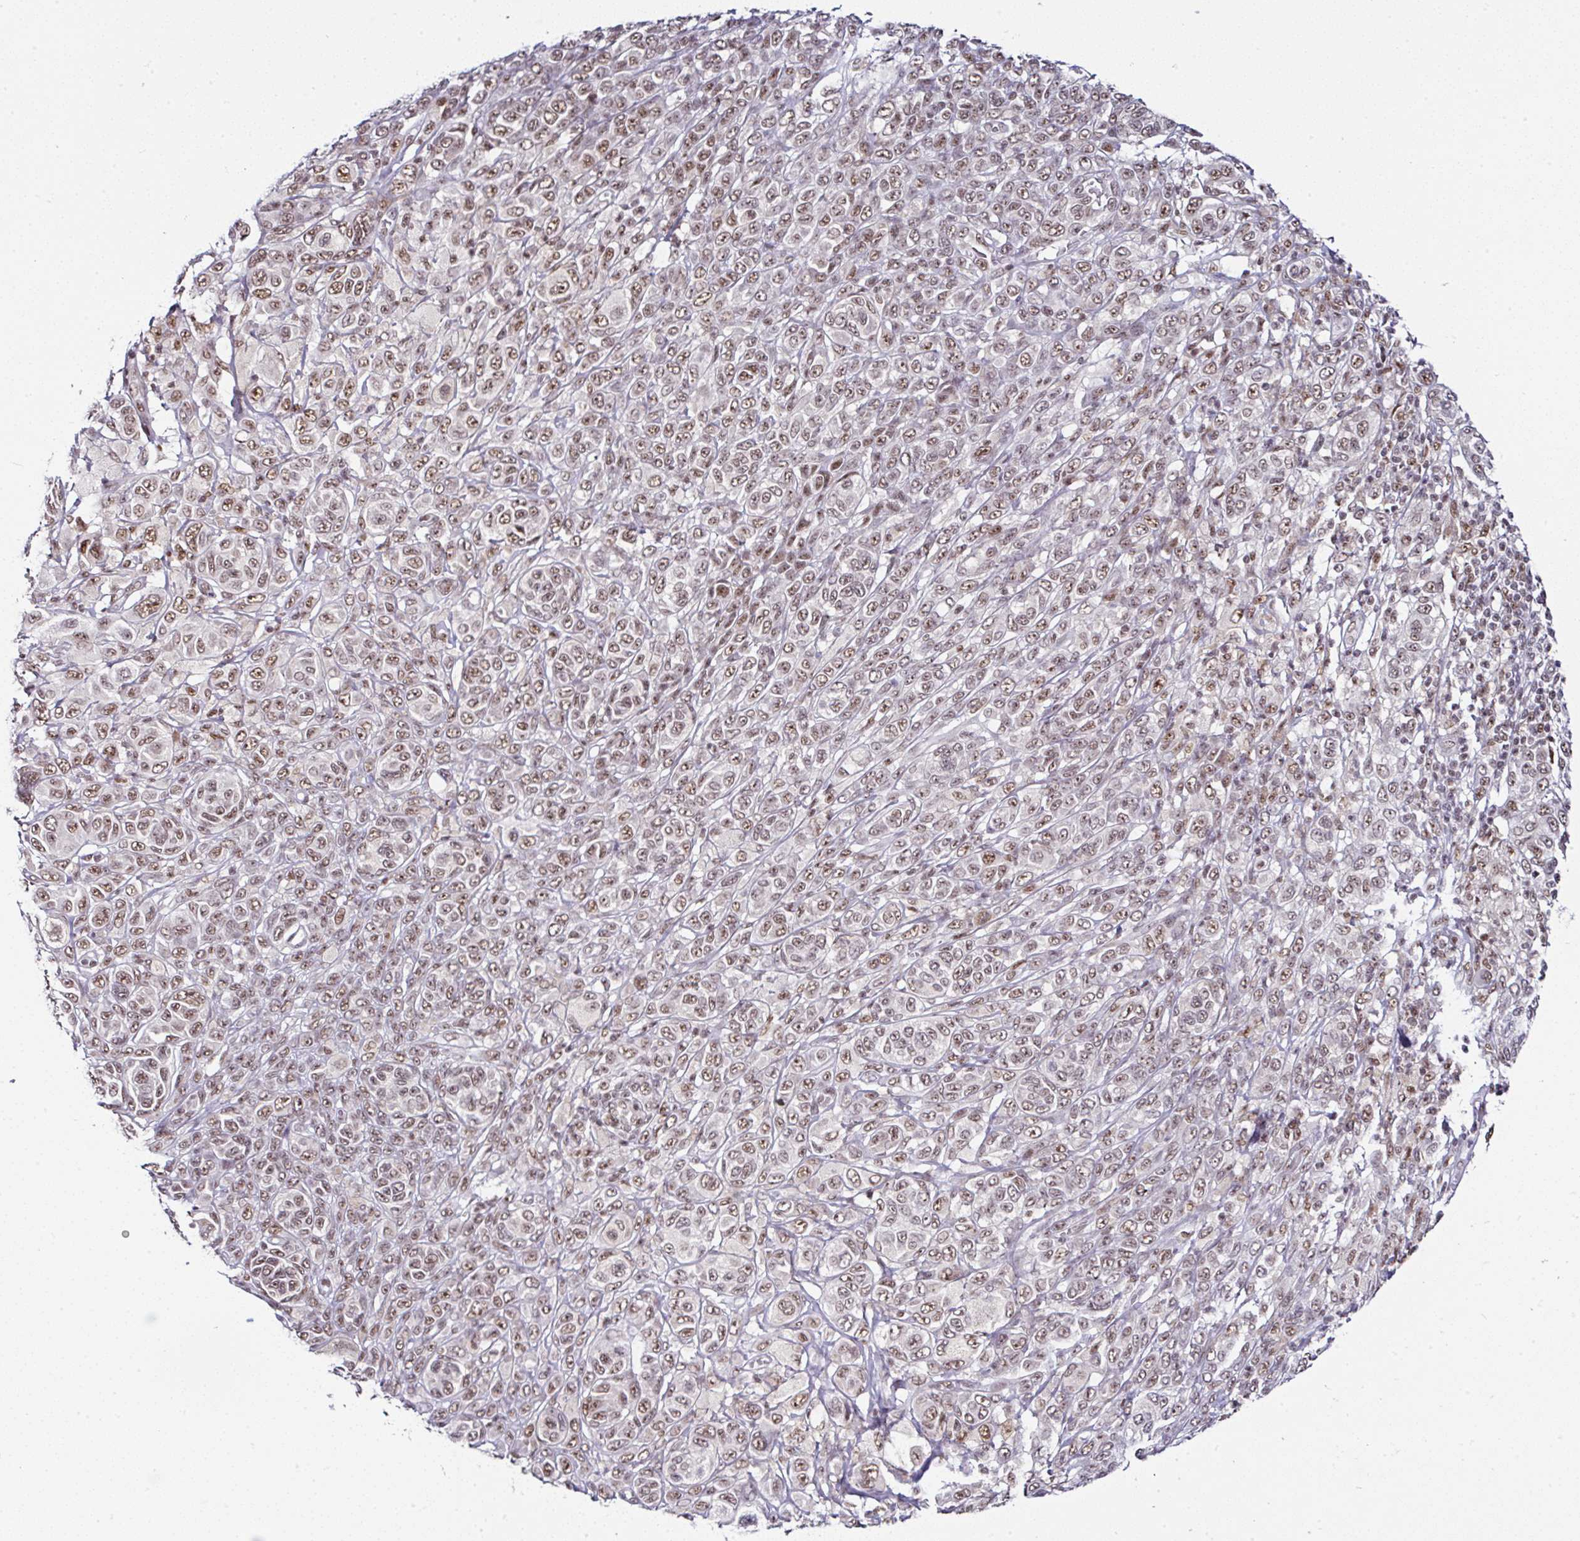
{"staining": {"intensity": "moderate", "quantity": ">75%", "location": "nuclear"}, "tissue": "melanoma", "cell_type": "Tumor cells", "image_type": "cancer", "snomed": [{"axis": "morphology", "description": "Malignant melanoma, NOS"}, {"axis": "topography", "description": "Skin"}], "caption": "High-magnification brightfield microscopy of malignant melanoma stained with DAB (3,3'-diaminobenzidine) (brown) and counterstained with hematoxylin (blue). tumor cells exhibit moderate nuclear expression is appreciated in about>75% of cells.", "gene": "PTPN2", "patient": {"sex": "male", "age": 42}}